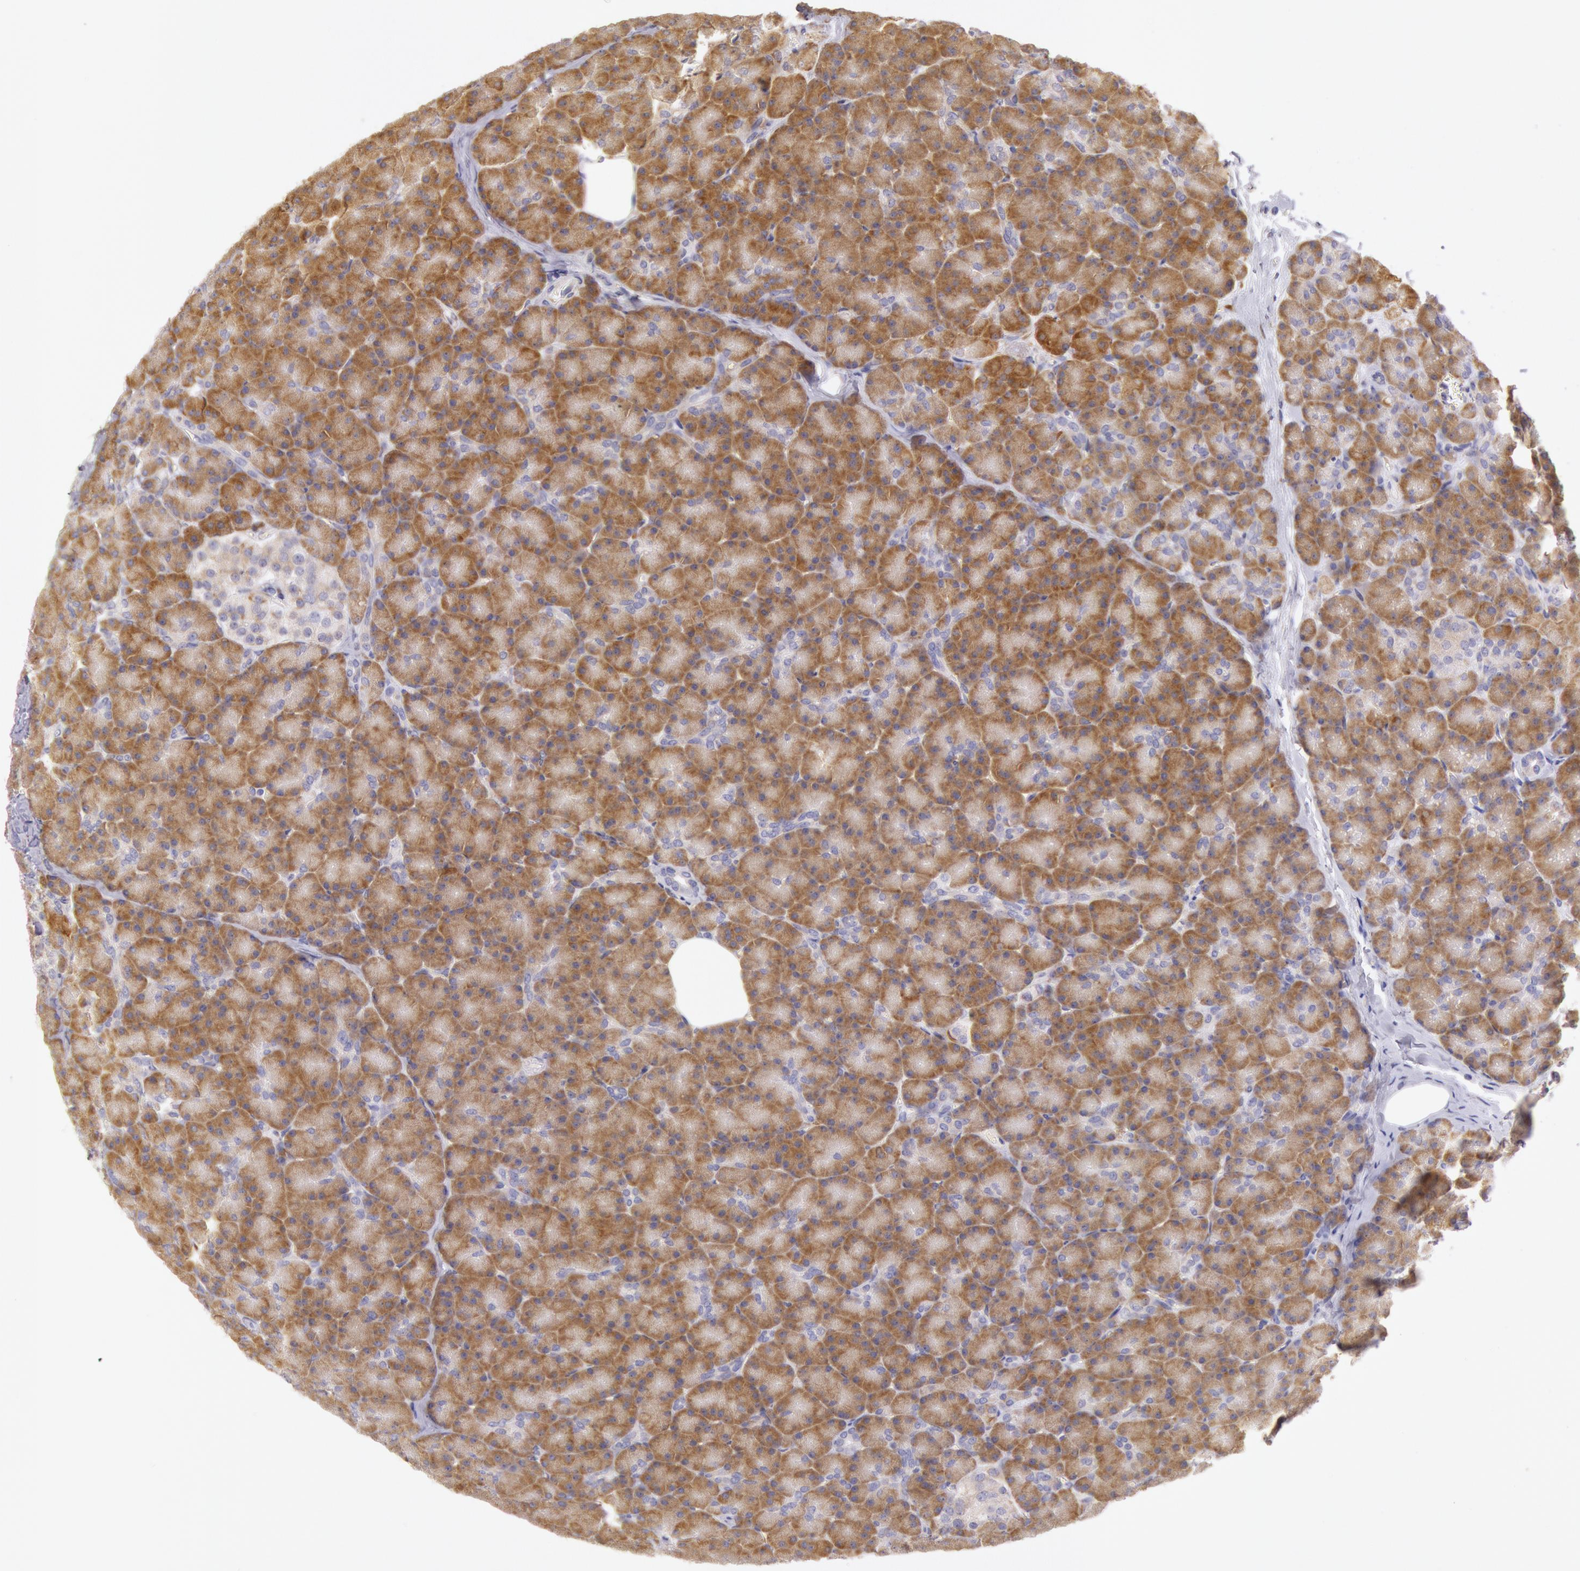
{"staining": {"intensity": "moderate", "quantity": ">75%", "location": "cytoplasmic/membranous"}, "tissue": "pancreas", "cell_type": "Exocrine glandular cells", "image_type": "normal", "snomed": [{"axis": "morphology", "description": "Normal tissue, NOS"}, {"axis": "topography", "description": "Pancreas"}], "caption": "Immunohistochemical staining of normal human pancreas reveals moderate cytoplasmic/membranous protein positivity in about >75% of exocrine glandular cells. Using DAB (3,3'-diaminobenzidine) (brown) and hematoxylin (blue) stains, captured at high magnification using brightfield microscopy.", "gene": "CIDEB", "patient": {"sex": "female", "age": 43}}